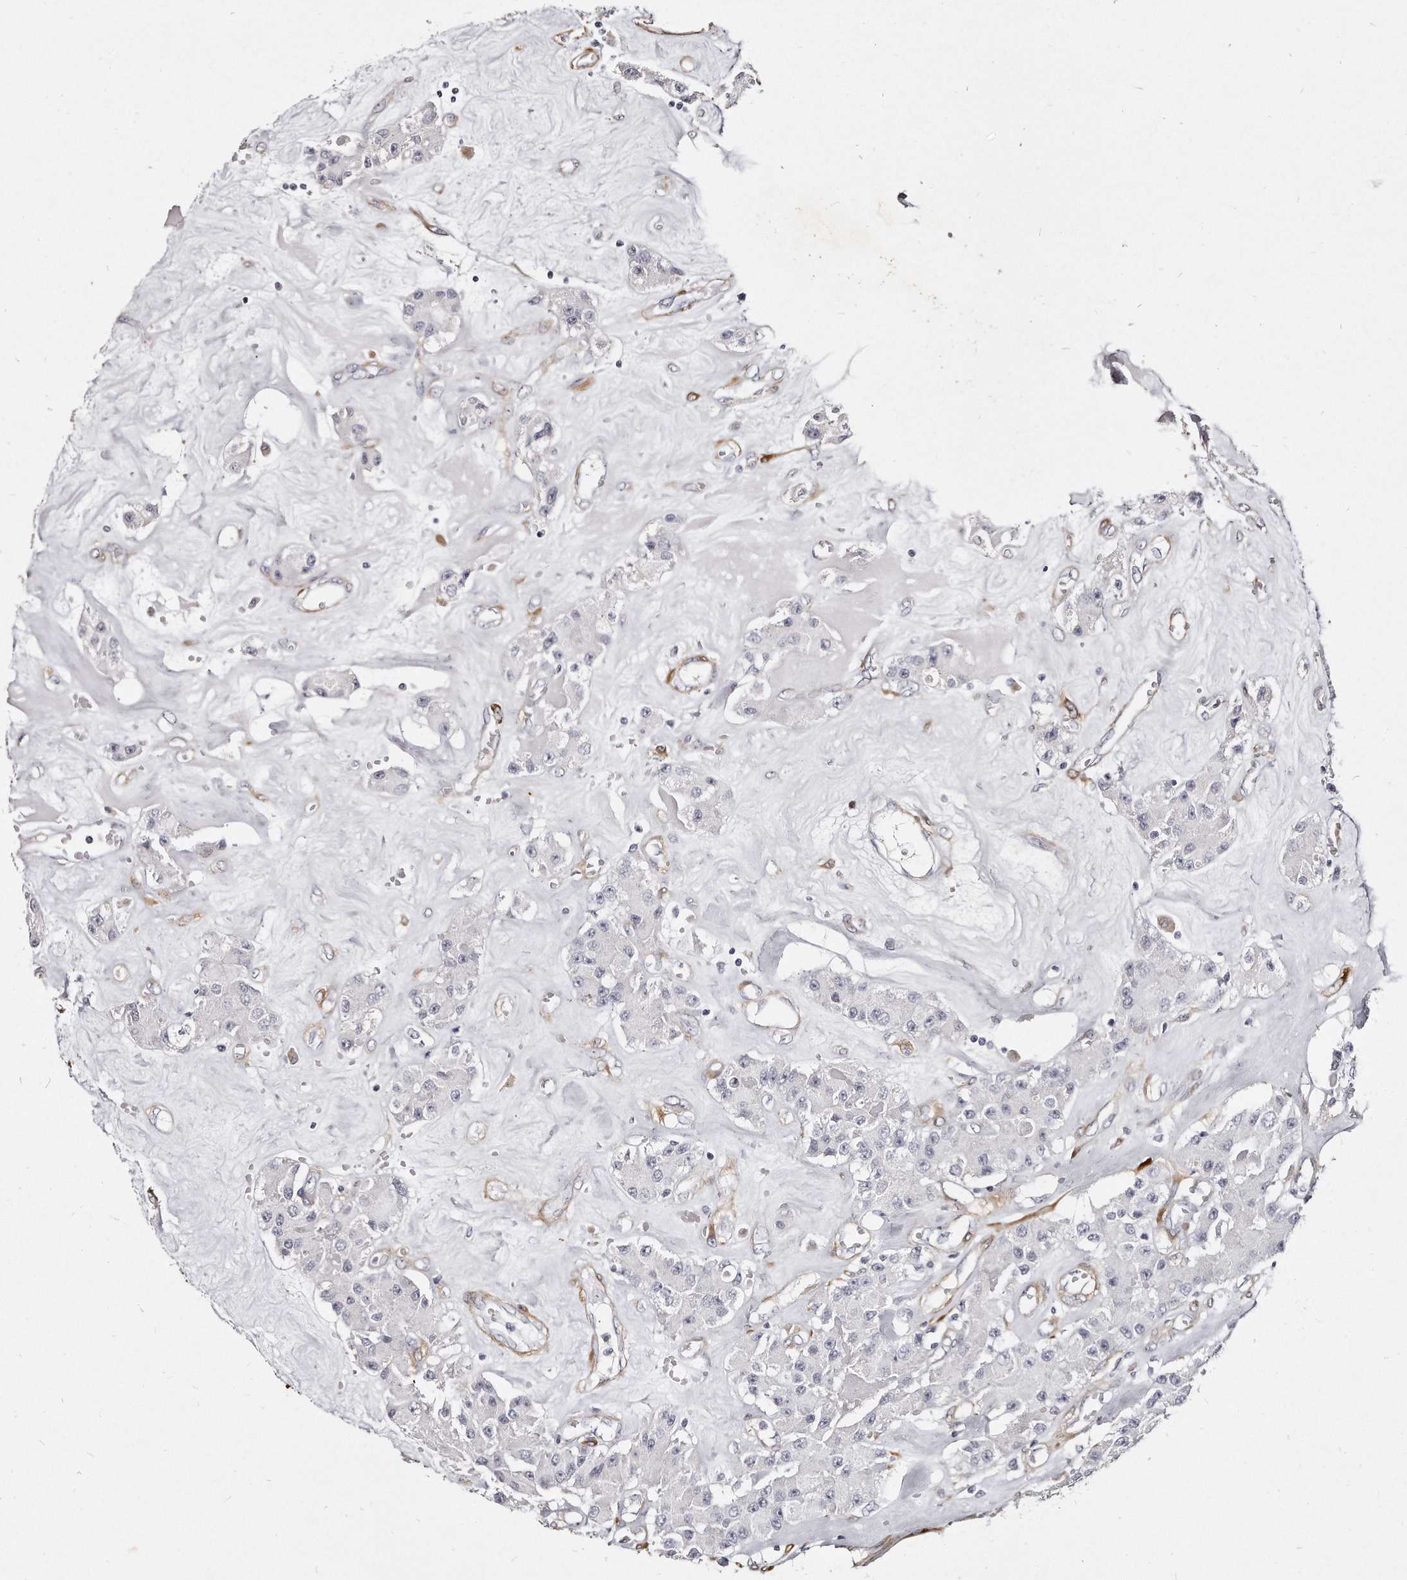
{"staining": {"intensity": "negative", "quantity": "none", "location": "none"}, "tissue": "carcinoid", "cell_type": "Tumor cells", "image_type": "cancer", "snomed": [{"axis": "morphology", "description": "Carcinoid, malignant, NOS"}, {"axis": "topography", "description": "Pancreas"}], "caption": "Immunohistochemical staining of human malignant carcinoid exhibits no significant positivity in tumor cells.", "gene": "LMOD1", "patient": {"sex": "male", "age": 41}}